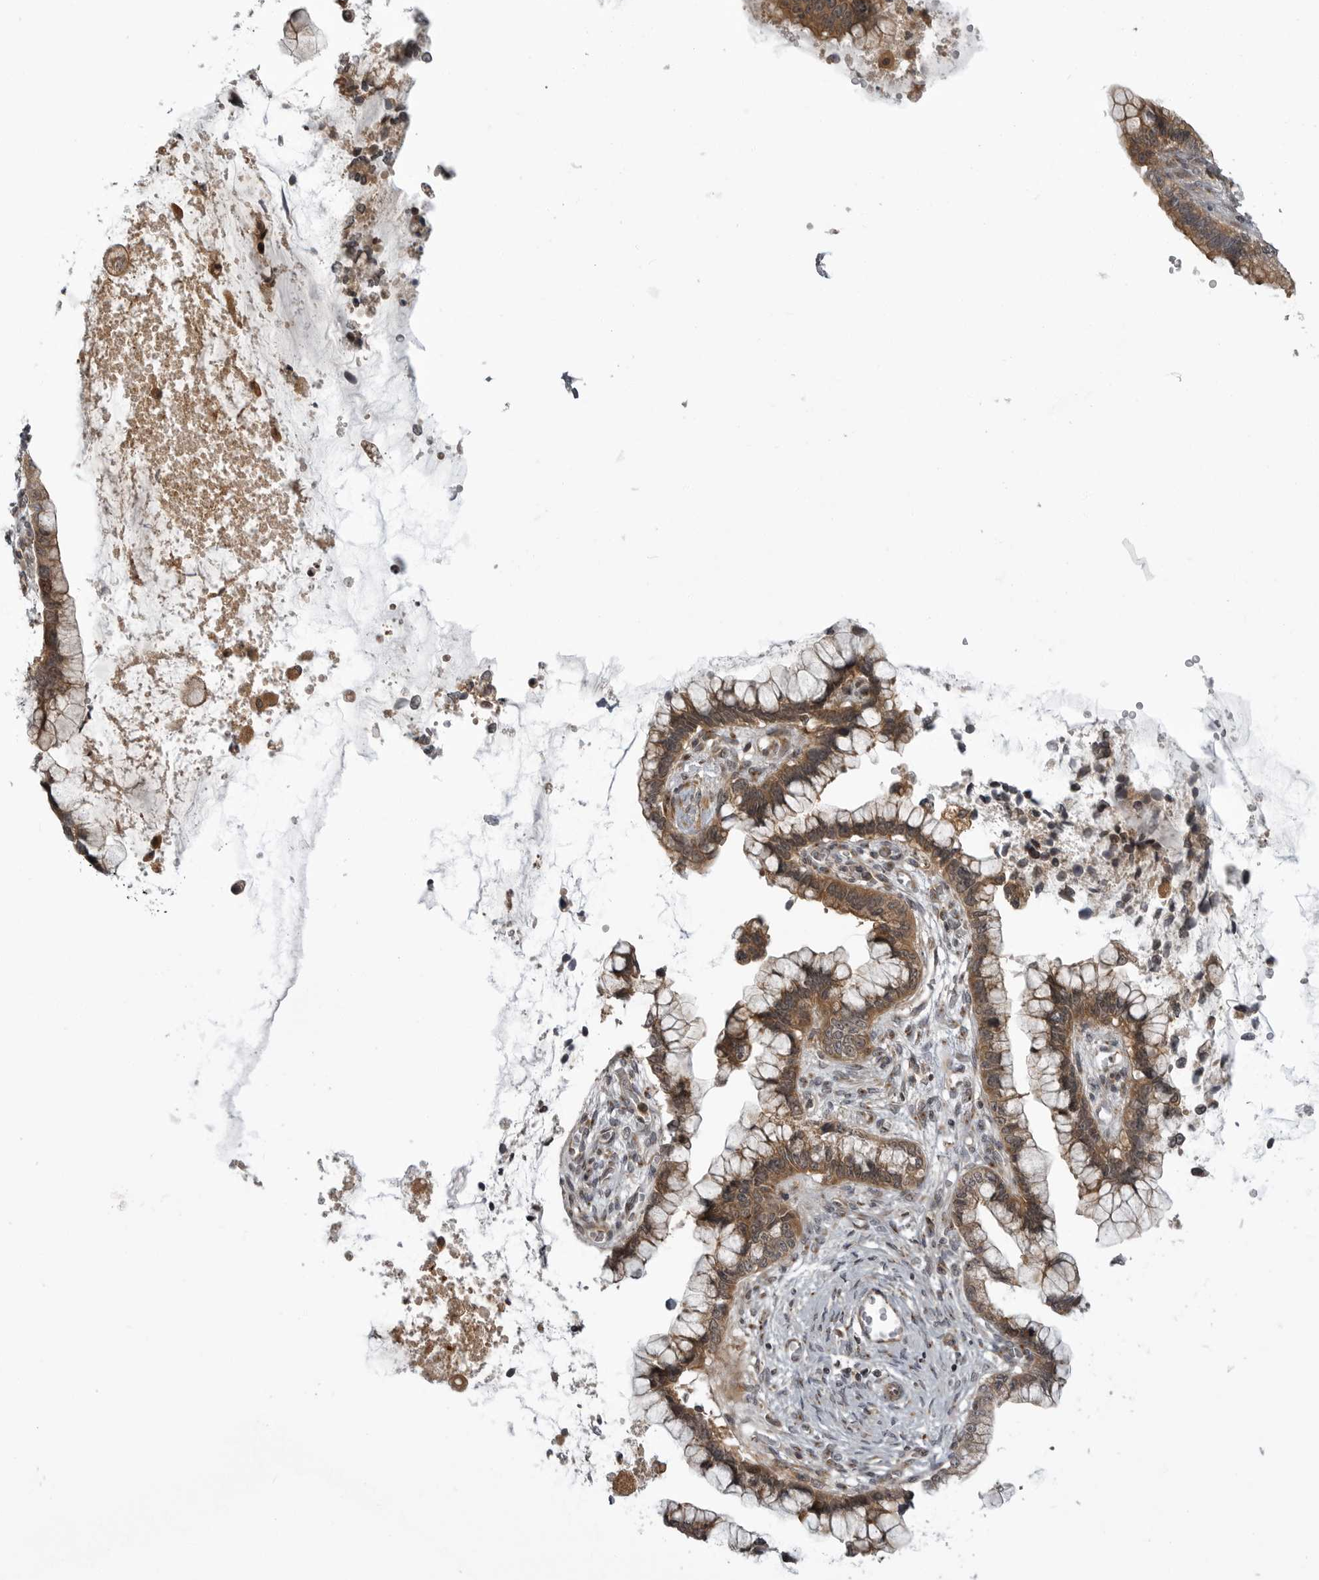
{"staining": {"intensity": "moderate", "quantity": ">75%", "location": "cytoplasmic/membranous"}, "tissue": "cervical cancer", "cell_type": "Tumor cells", "image_type": "cancer", "snomed": [{"axis": "morphology", "description": "Adenocarcinoma, NOS"}, {"axis": "topography", "description": "Cervix"}], "caption": "High-magnification brightfield microscopy of cervical cancer (adenocarcinoma) stained with DAB (brown) and counterstained with hematoxylin (blue). tumor cells exhibit moderate cytoplasmic/membranous staining is seen in approximately>75% of cells. (DAB = brown stain, brightfield microscopy at high magnification).", "gene": "LRRC45", "patient": {"sex": "female", "age": 44}}